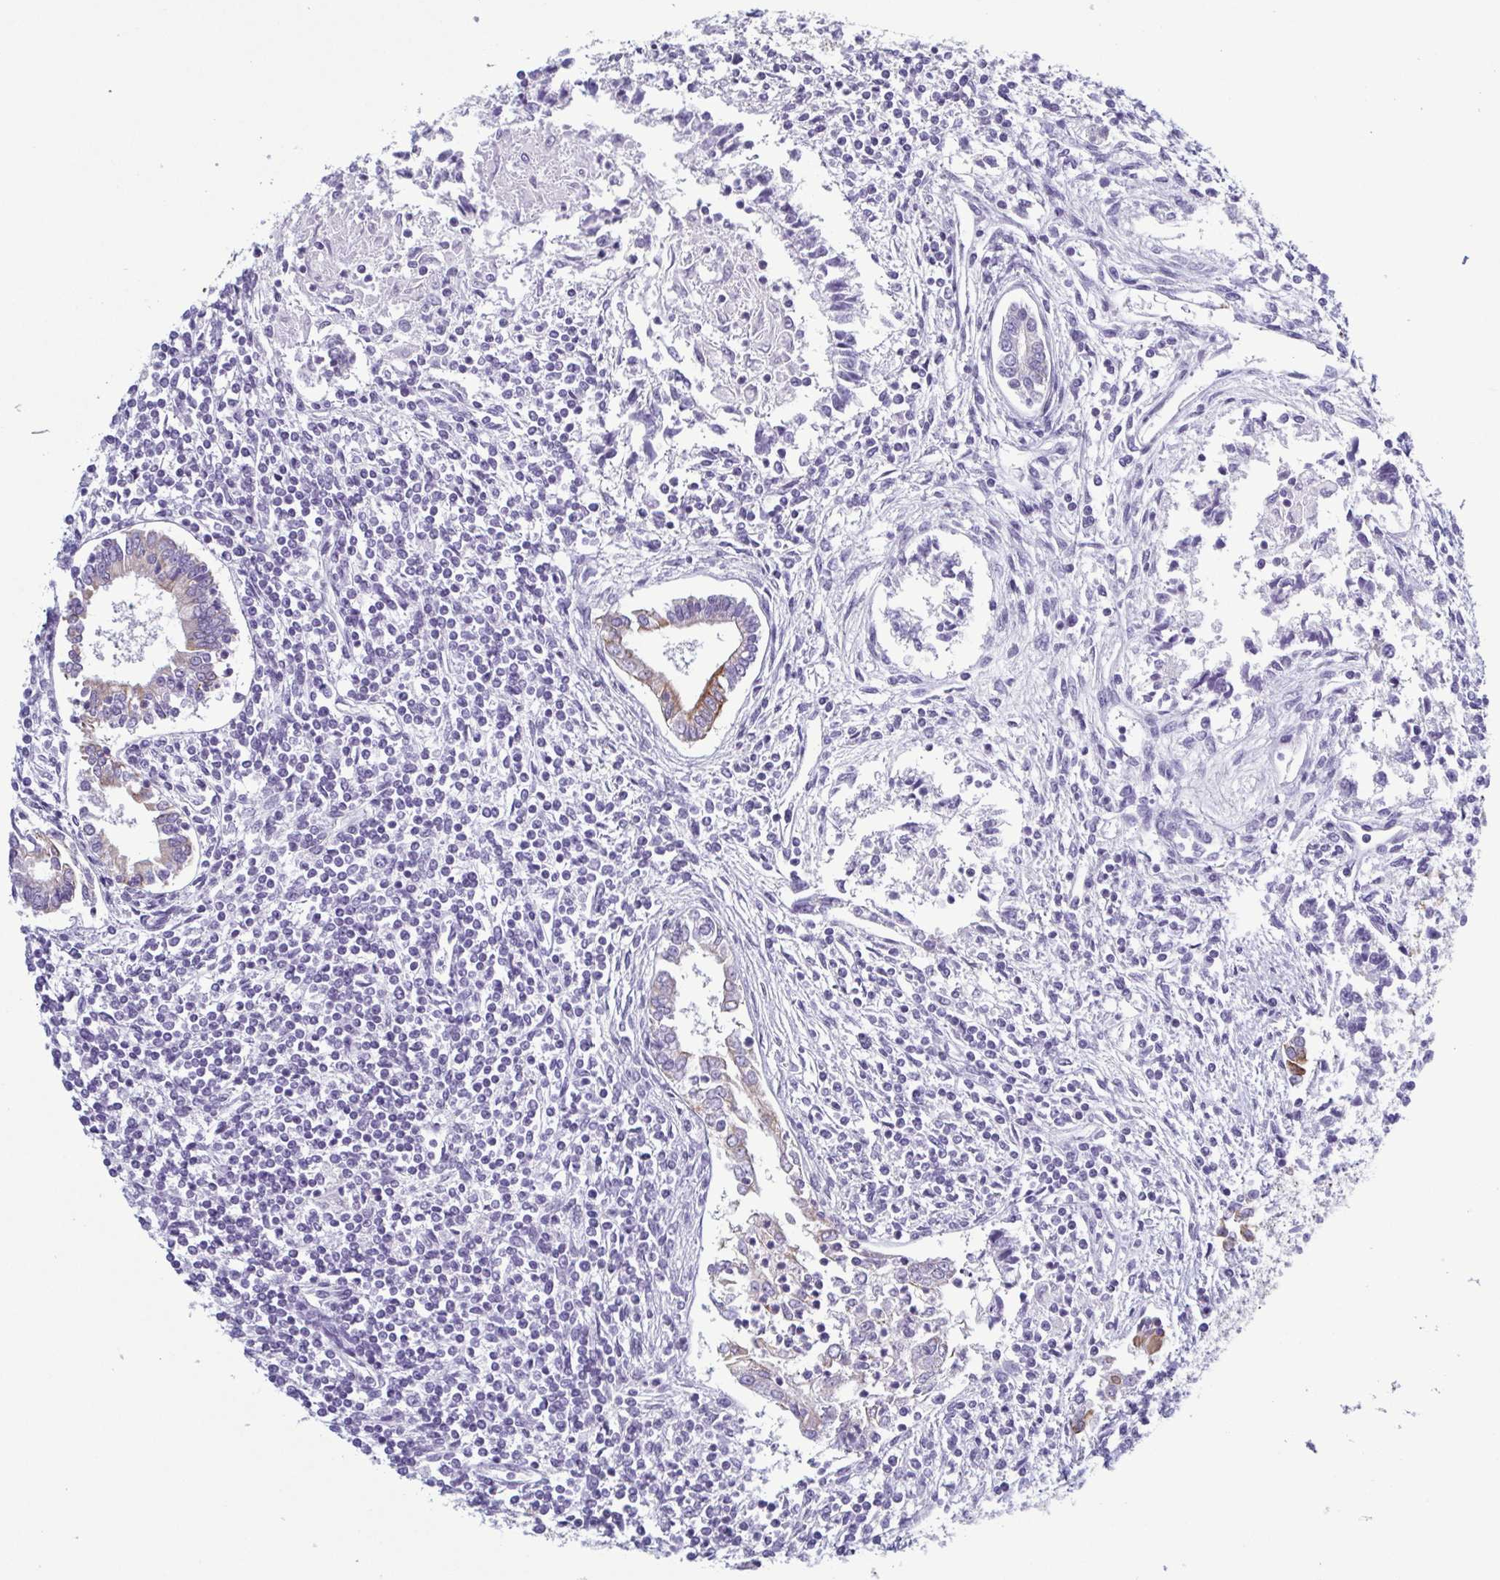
{"staining": {"intensity": "moderate", "quantity": "<25%", "location": "cytoplasmic/membranous"}, "tissue": "testis cancer", "cell_type": "Tumor cells", "image_type": "cancer", "snomed": [{"axis": "morphology", "description": "Carcinoma, Embryonal, NOS"}, {"axis": "topography", "description": "Testis"}], "caption": "Tumor cells display low levels of moderate cytoplasmic/membranous expression in approximately <25% of cells in embryonal carcinoma (testis).", "gene": "KRT10", "patient": {"sex": "male", "age": 37}}